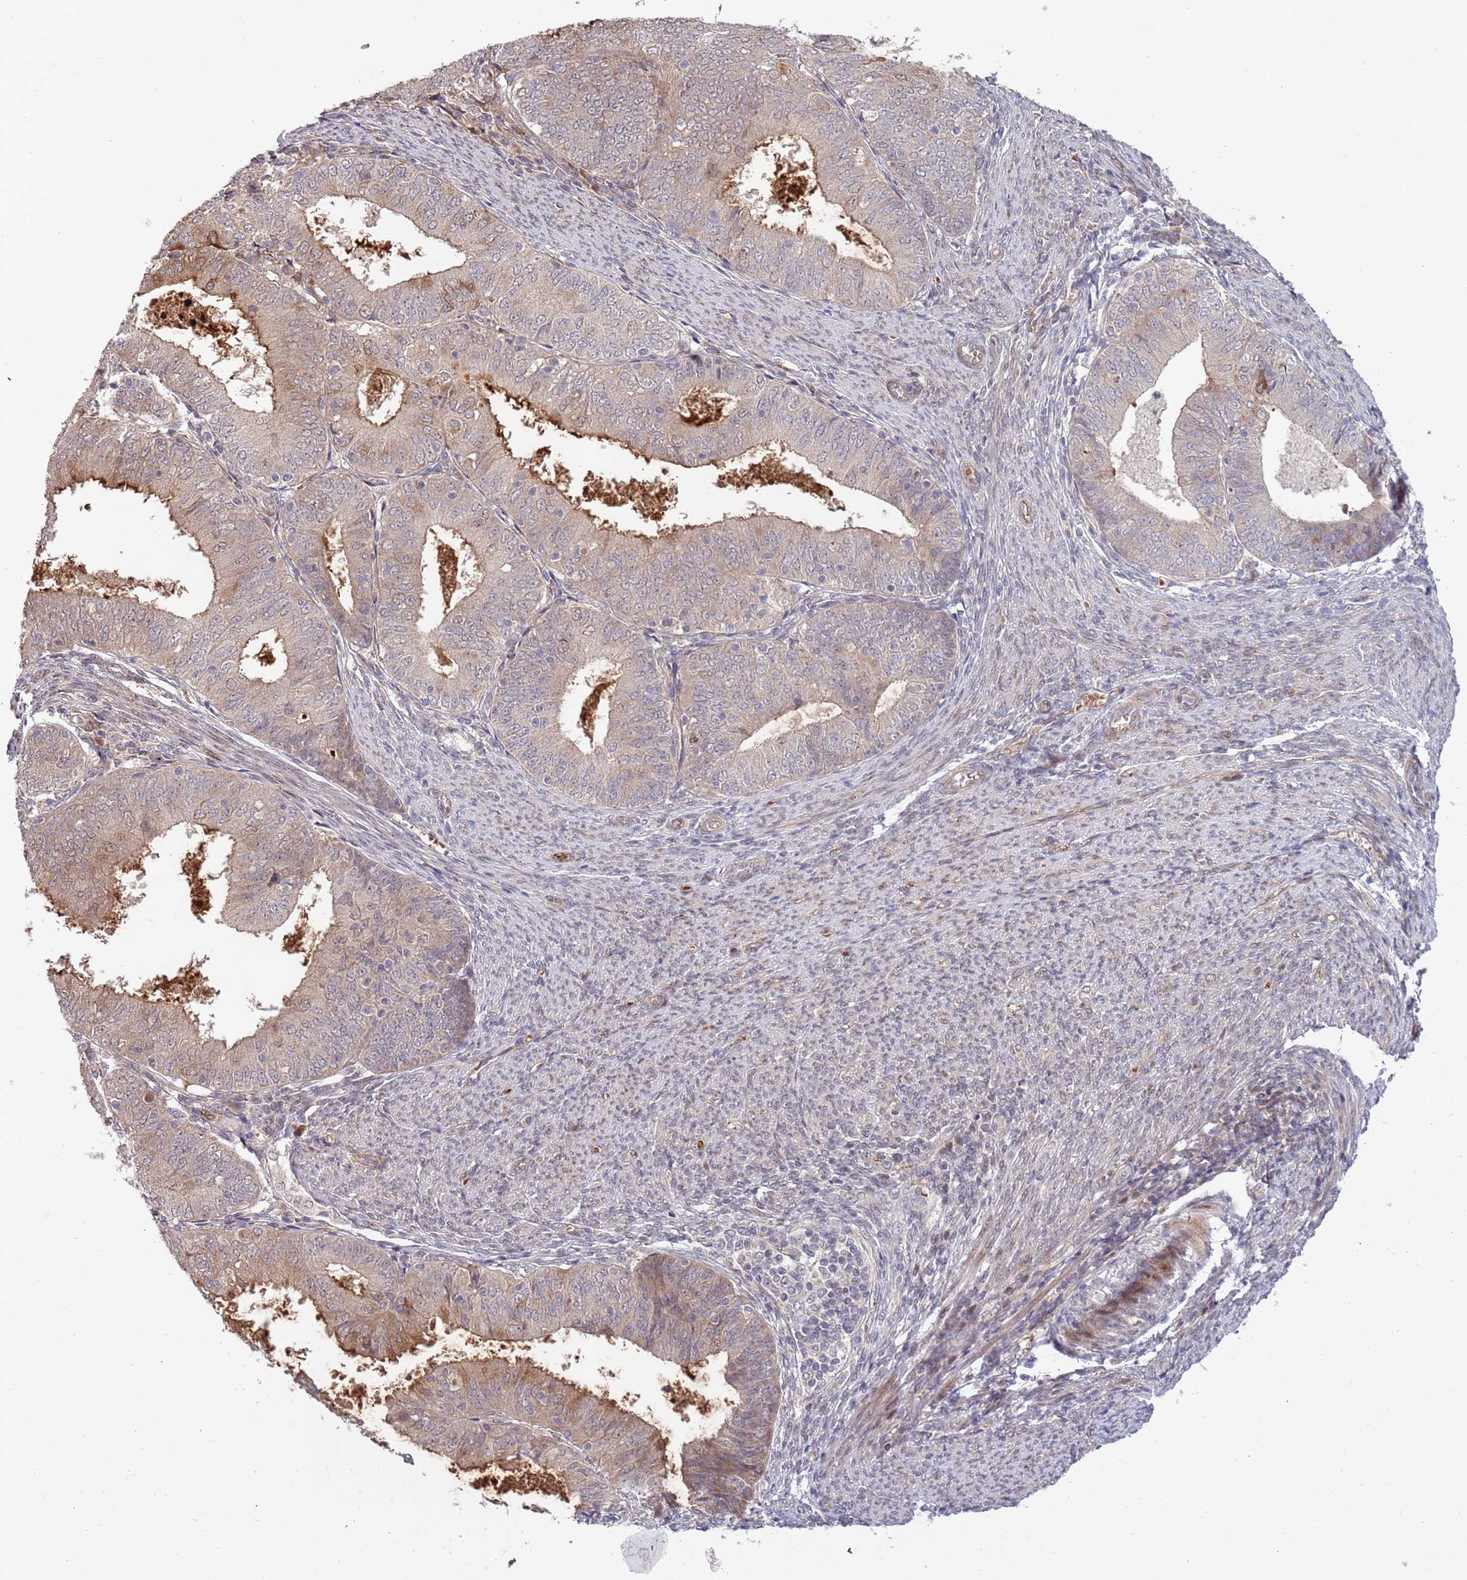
{"staining": {"intensity": "weak", "quantity": ">75%", "location": "cytoplasmic/membranous"}, "tissue": "endometrial cancer", "cell_type": "Tumor cells", "image_type": "cancer", "snomed": [{"axis": "morphology", "description": "Adenocarcinoma, NOS"}, {"axis": "topography", "description": "Endometrium"}], "caption": "Immunohistochemistry (DAB (3,3'-diaminobenzidine)) staining of human endometrial cancer (adenocarcinoma) reveals weak cytoplasmic/membranous protein staining in about >75% of tumor cells.", "gene": "NT5DC4", "patient": {"sex": "female", "age": 57}}